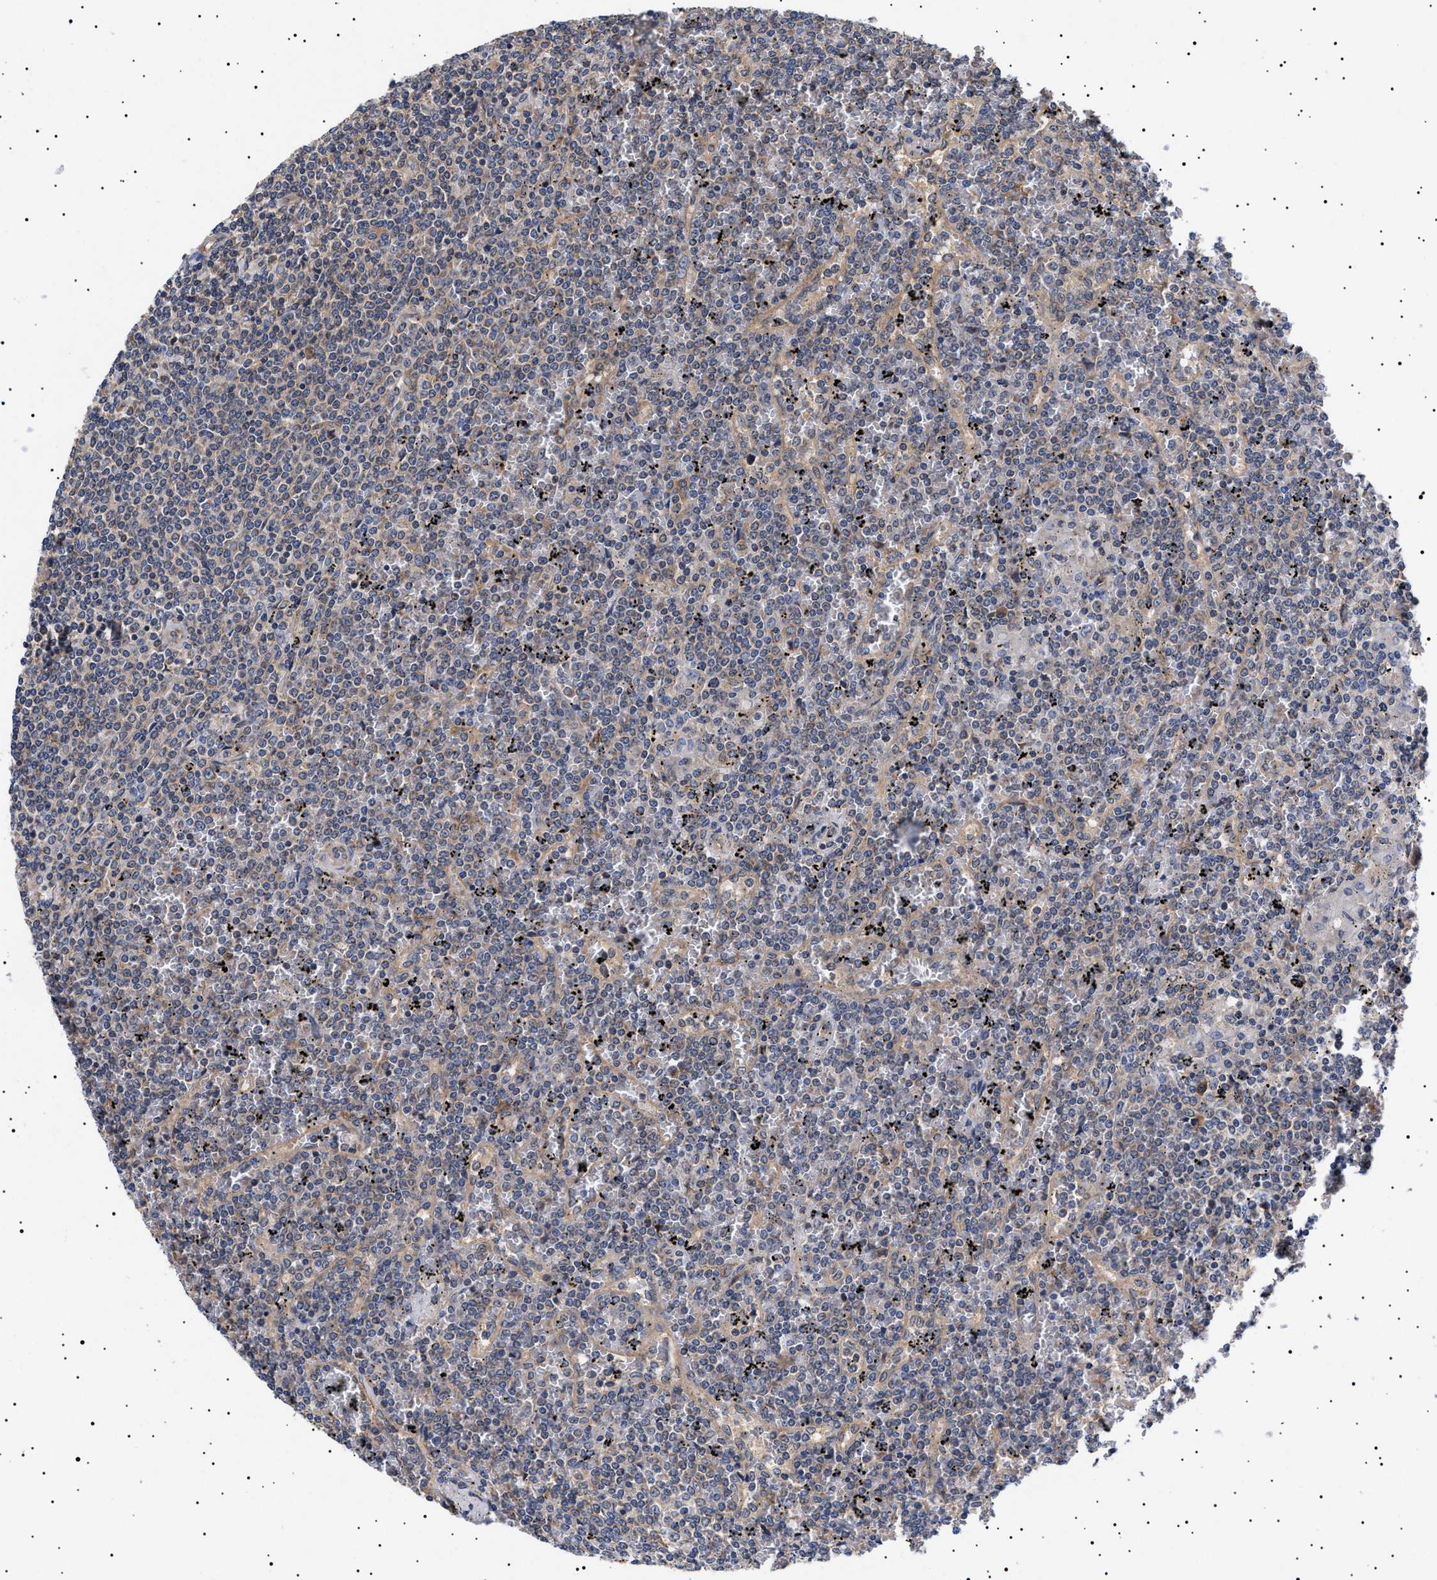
{"staining": {"intensity": "negative", "quantity": "none", "location": "none"}, "tissue": "lymphoma", "cell_type": "Tumor cells", "image_type": "cancer", "snomed": [{"axis": "morphology", "description": "Malignant lymphoma, non-Hodgkin's type, Low grade"}, {"axis": "topography", "description": "Spleen"}], "caption": "Immunohistochemical staining of malignant lymphoma, non-Hodgkin's type (low-grade) exhibits no significant positivity in tumor cells.", "gene": "KRBA1", "patient": {"sex": "female", "age": 19}}